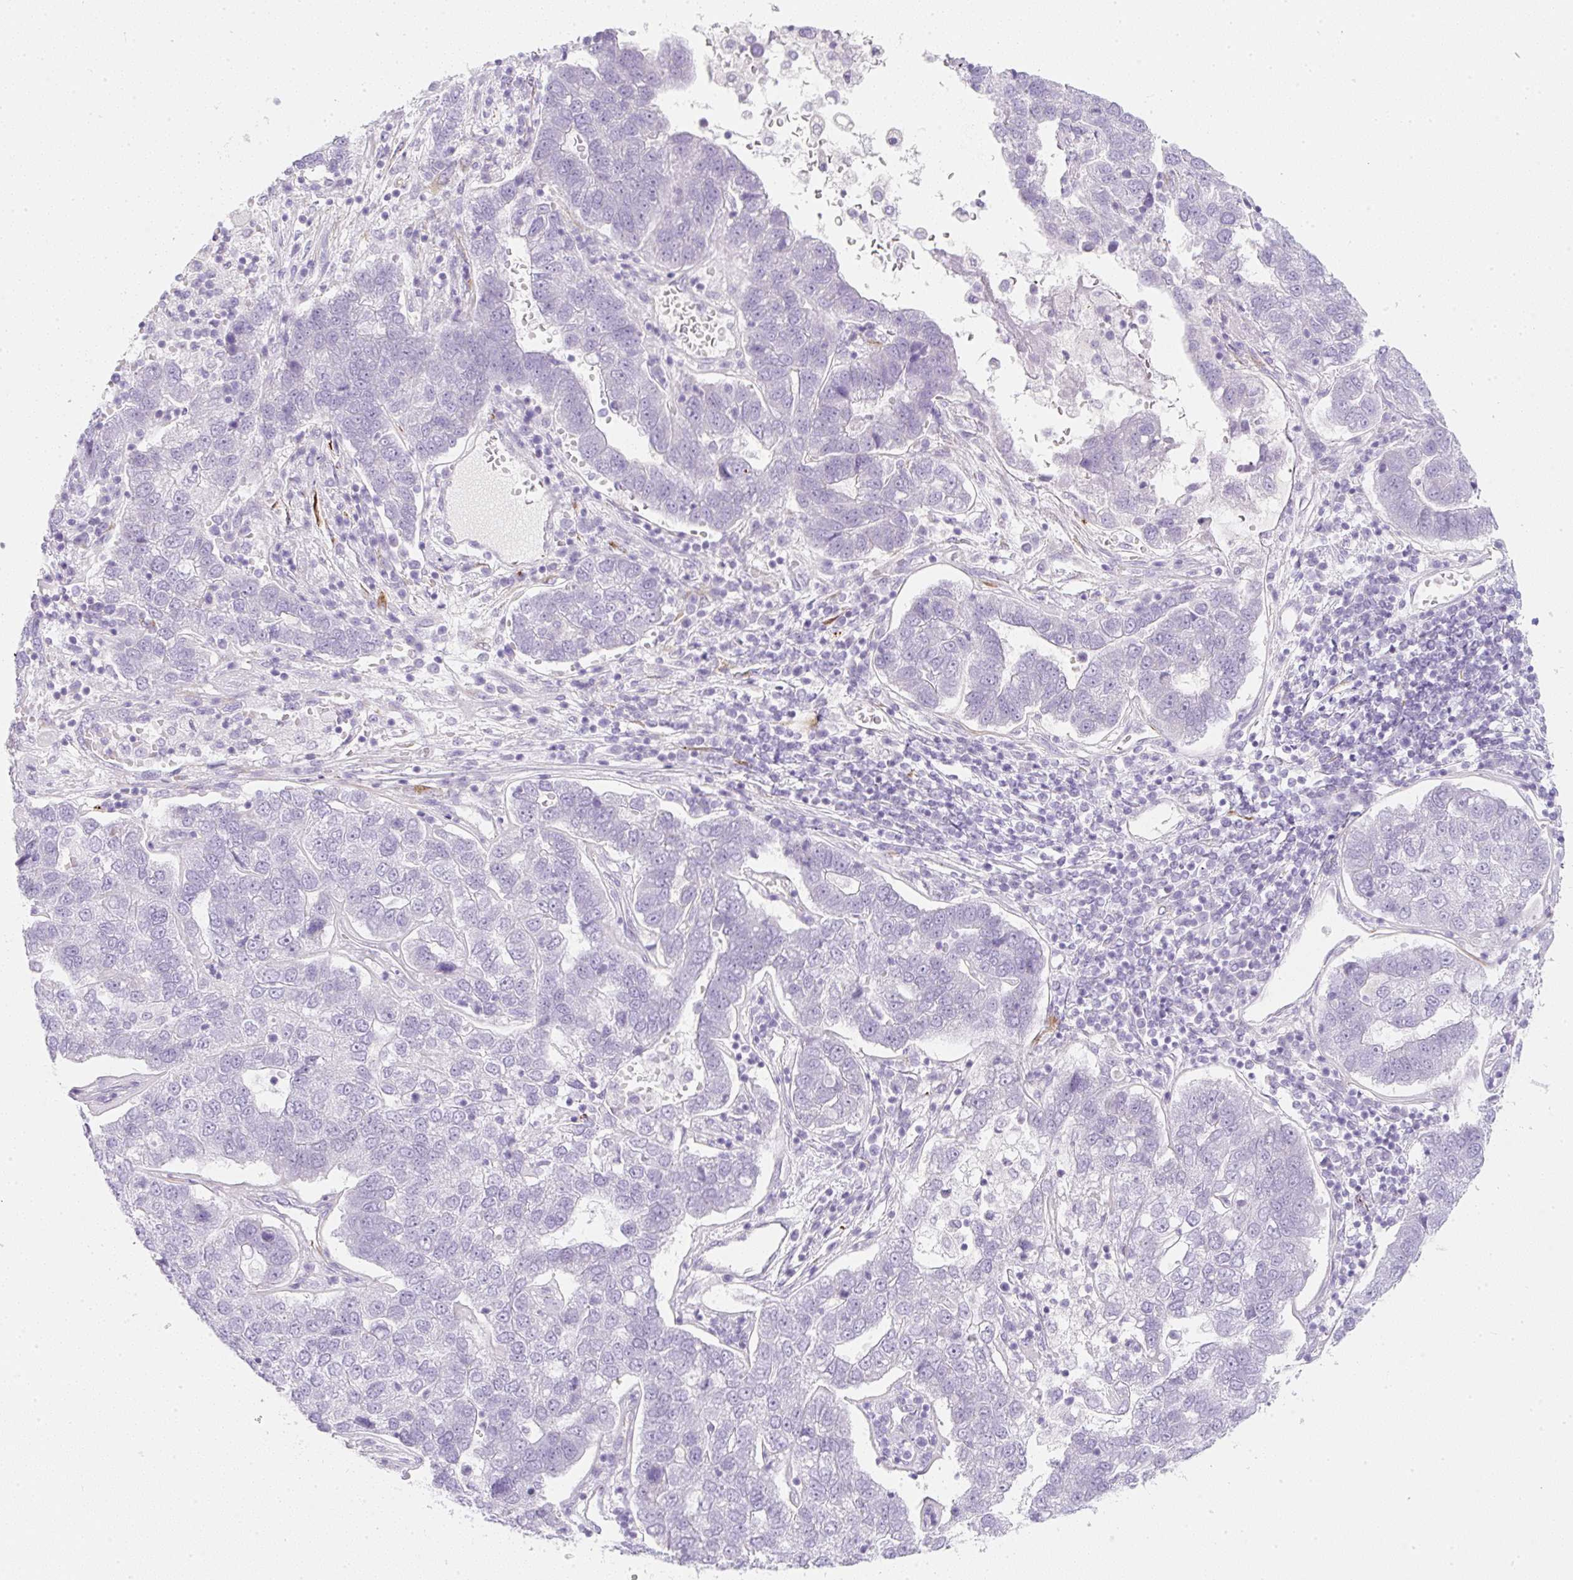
{"staining": {"intensity": "negative", "quantity": "none", "location": "none"}, "tissue": "pancreatic cancer", "cell_type": "Tumor cells", "image_type": "cancer", "snomed": [{"axis": "morphology", "description": "Adenocarcinoma, NOS"}, {"axis": "topography", "description": "Pancreas"}], "caption": "Image shows no significant protein positivity in tumor cells of pancreatic adenocarcinoma.", "gene": "ZNF689", "patient": {"sex": "female", "age": 61}}